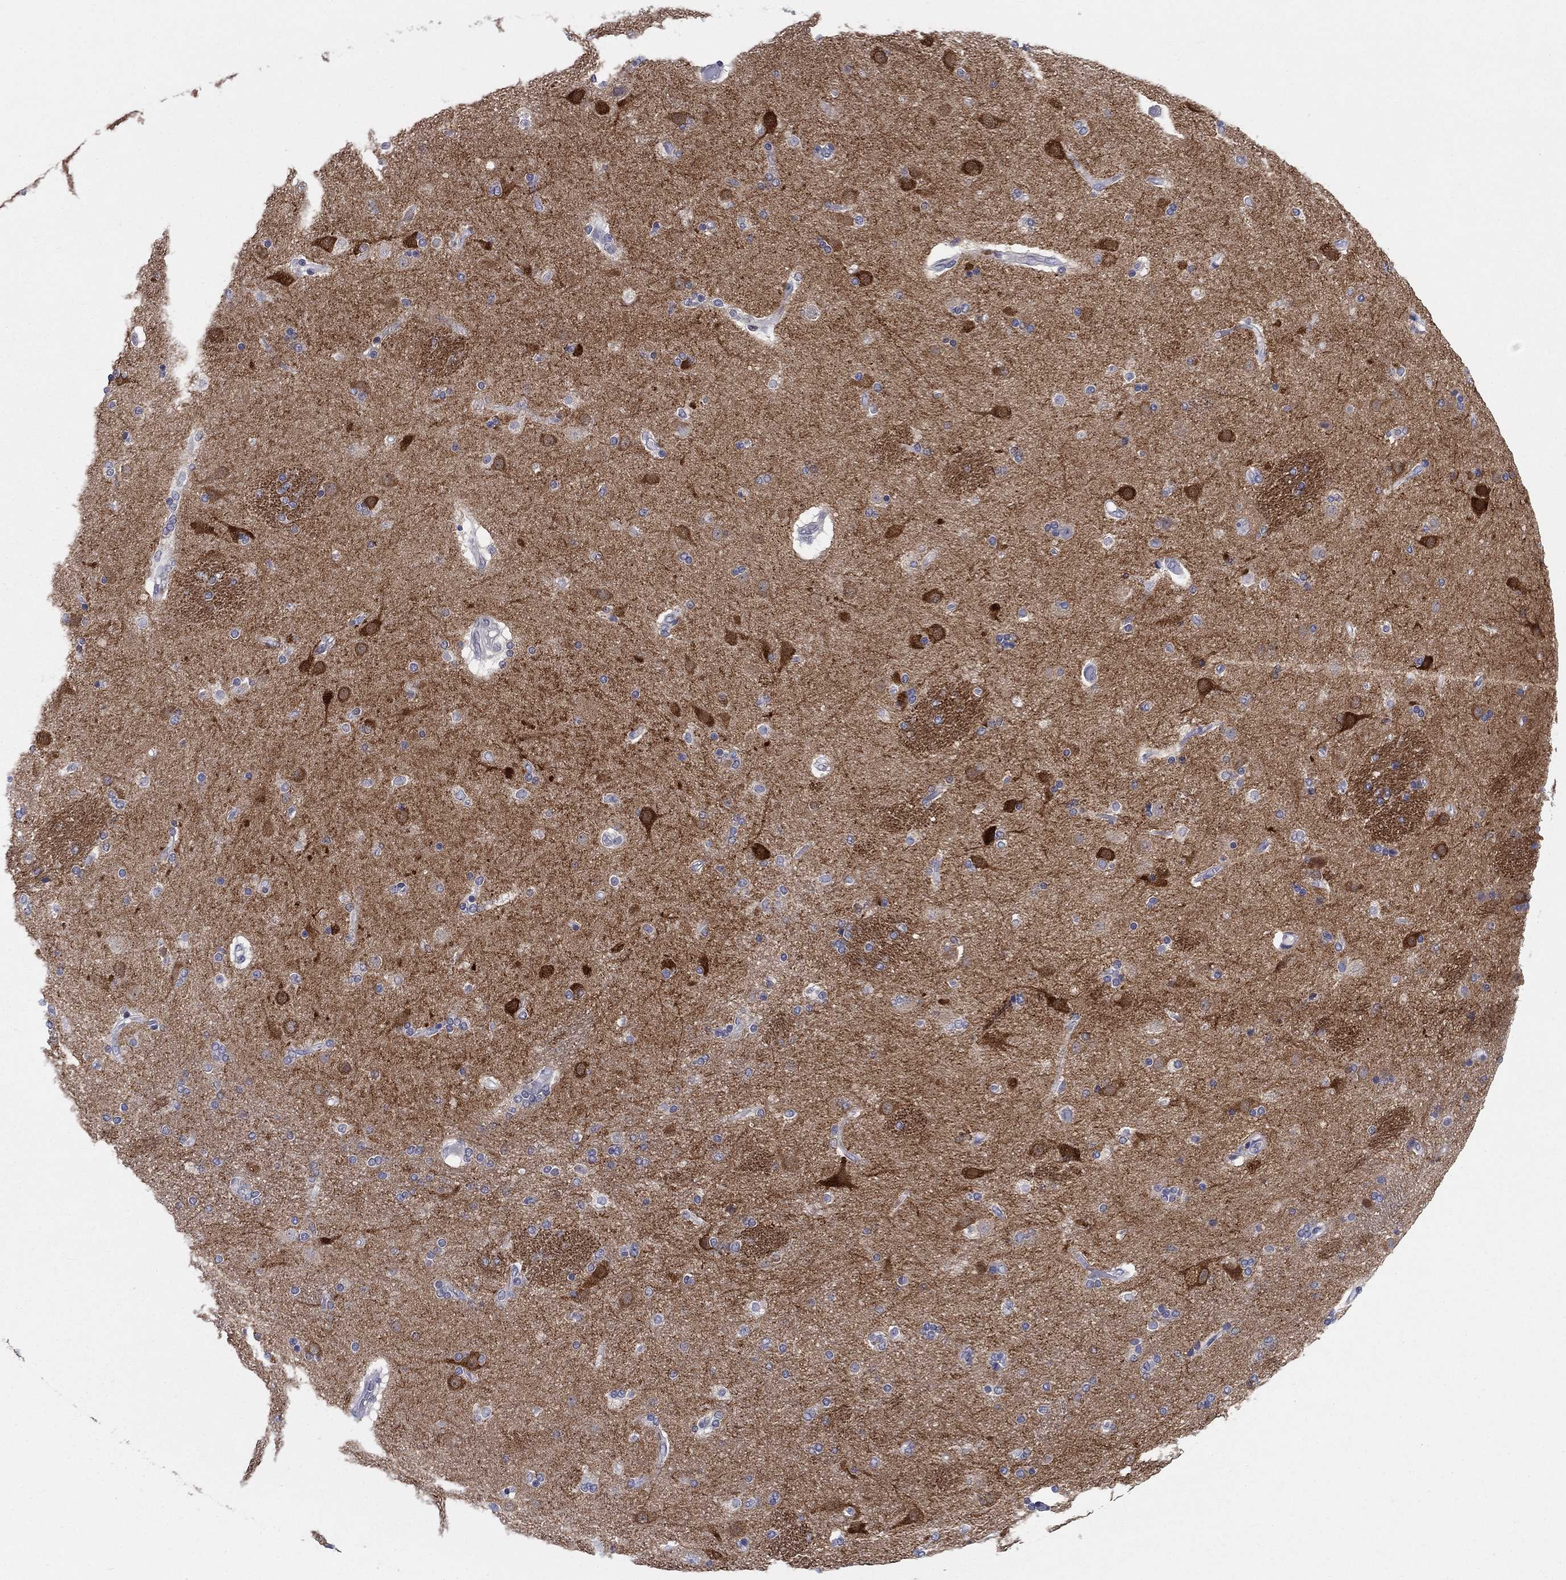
{"staining": {"intensity": "negative", "quantity": "none", "location": "none"}, "tissue": "caudate", "cell_type": "Glial cells", "image_type": "normal", "snomed": [{"axis": "morphology", "description": "Normal tissue, NOS"}, {"axis": "topography", "description": "Lateral ventricle wall"}], "caption": "An immunohistochemistry (IHC) histopathology image of benign caudate is shown. There is no staining in glial cells of caudate.", "gene": "RAP1GAP", "patient": {"sex": "female", "age": 71}}